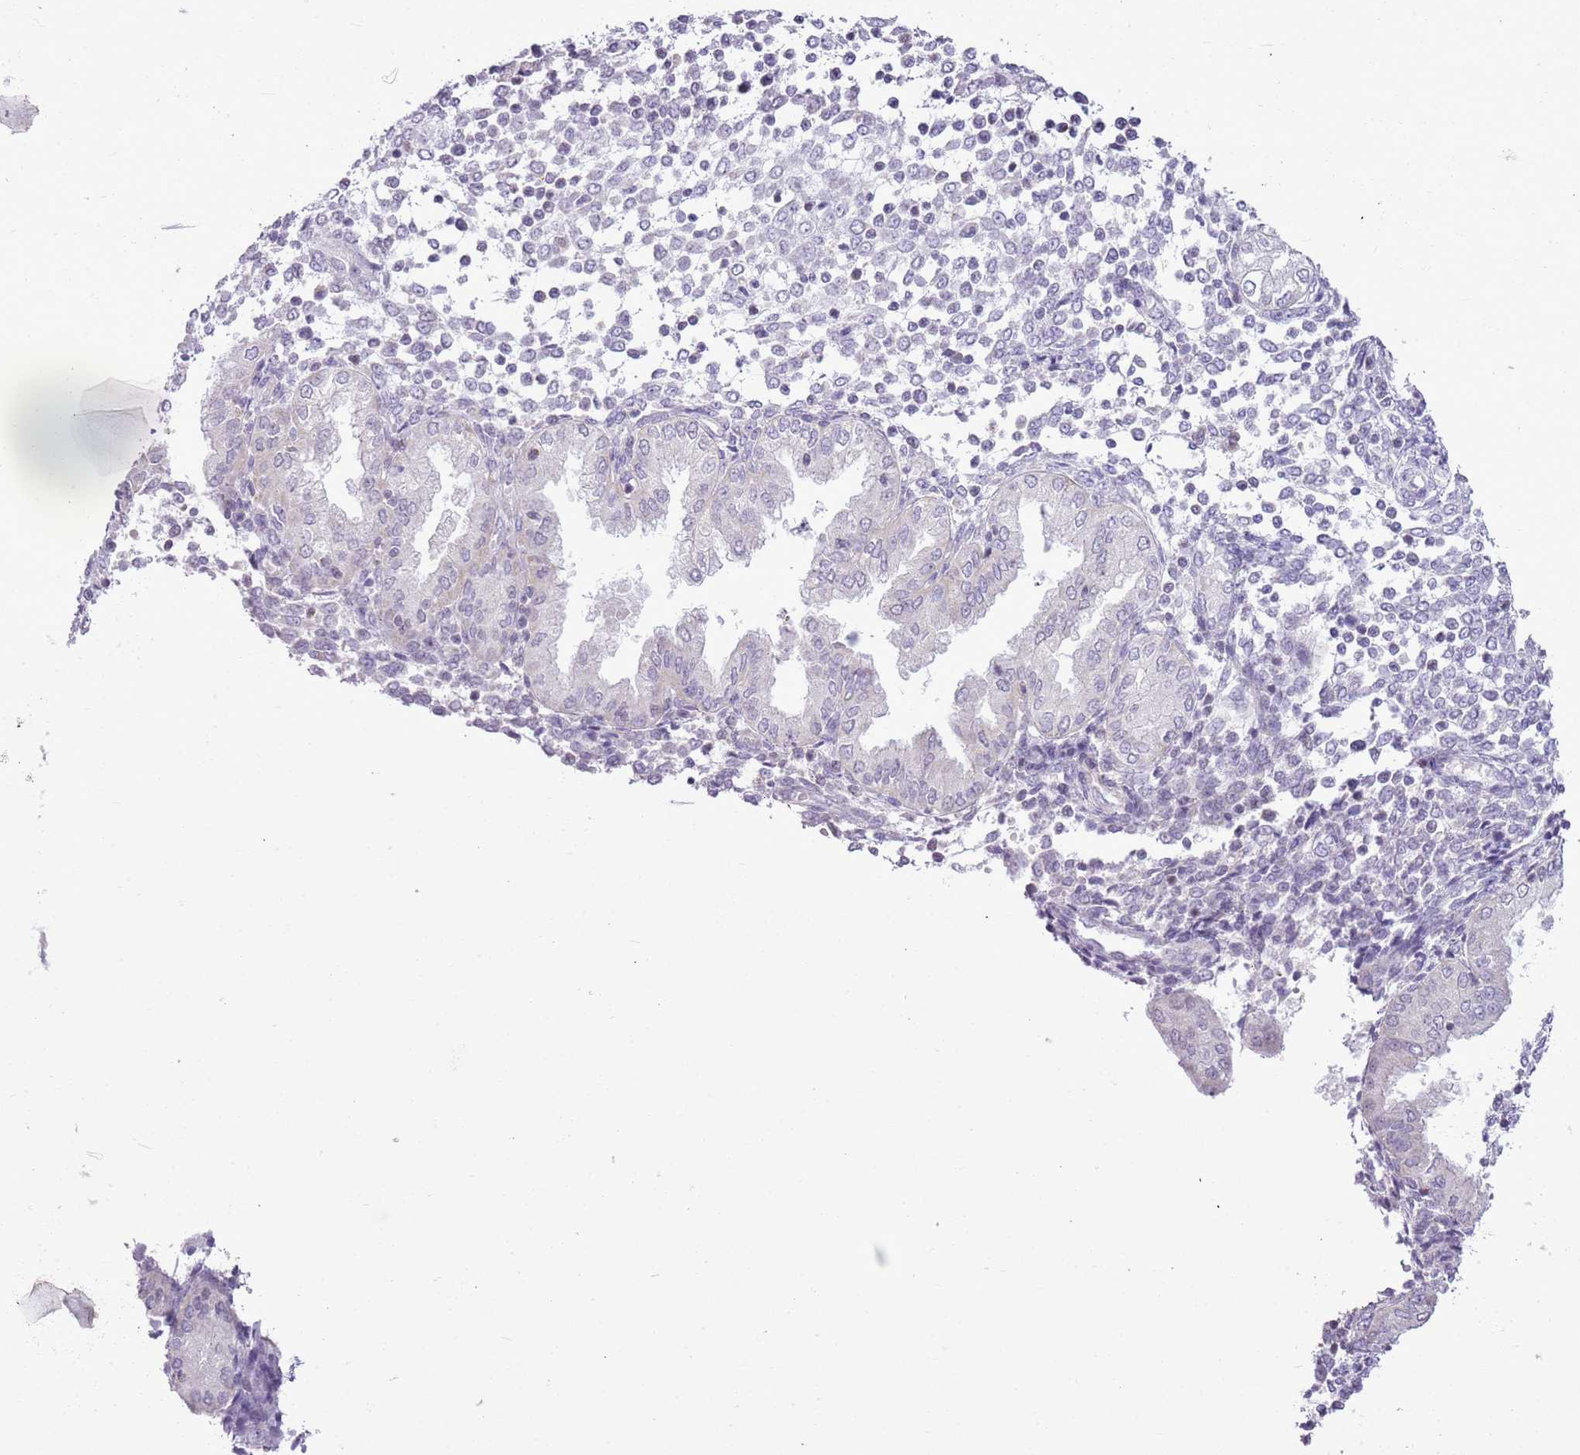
{"staining": {"intensity": "negative", "quantity": "none", "location": "none"}, "tissue": "endometrium", "cell_type": "Cells in endometrial stroma", "image_type": "normal", "snomed": [{"axis": "morphology", "description": "Normal tissue, NOS"}, {"axis": "topography", "description": "Endometrium"}], "caption": "Immunohistochemistry image of normal endometrium stained for a protein (brown), which displays no staining in cells in endometrial stroma. (Stains: DAB (3,3'-diaminobenzidine) immunohistochemistry with hematoxylin counter stain, Microscopy: brightfield microscopy at high magnification).", "gene": "RPL3L", "patient": {"sex": "female", "age": 53}}